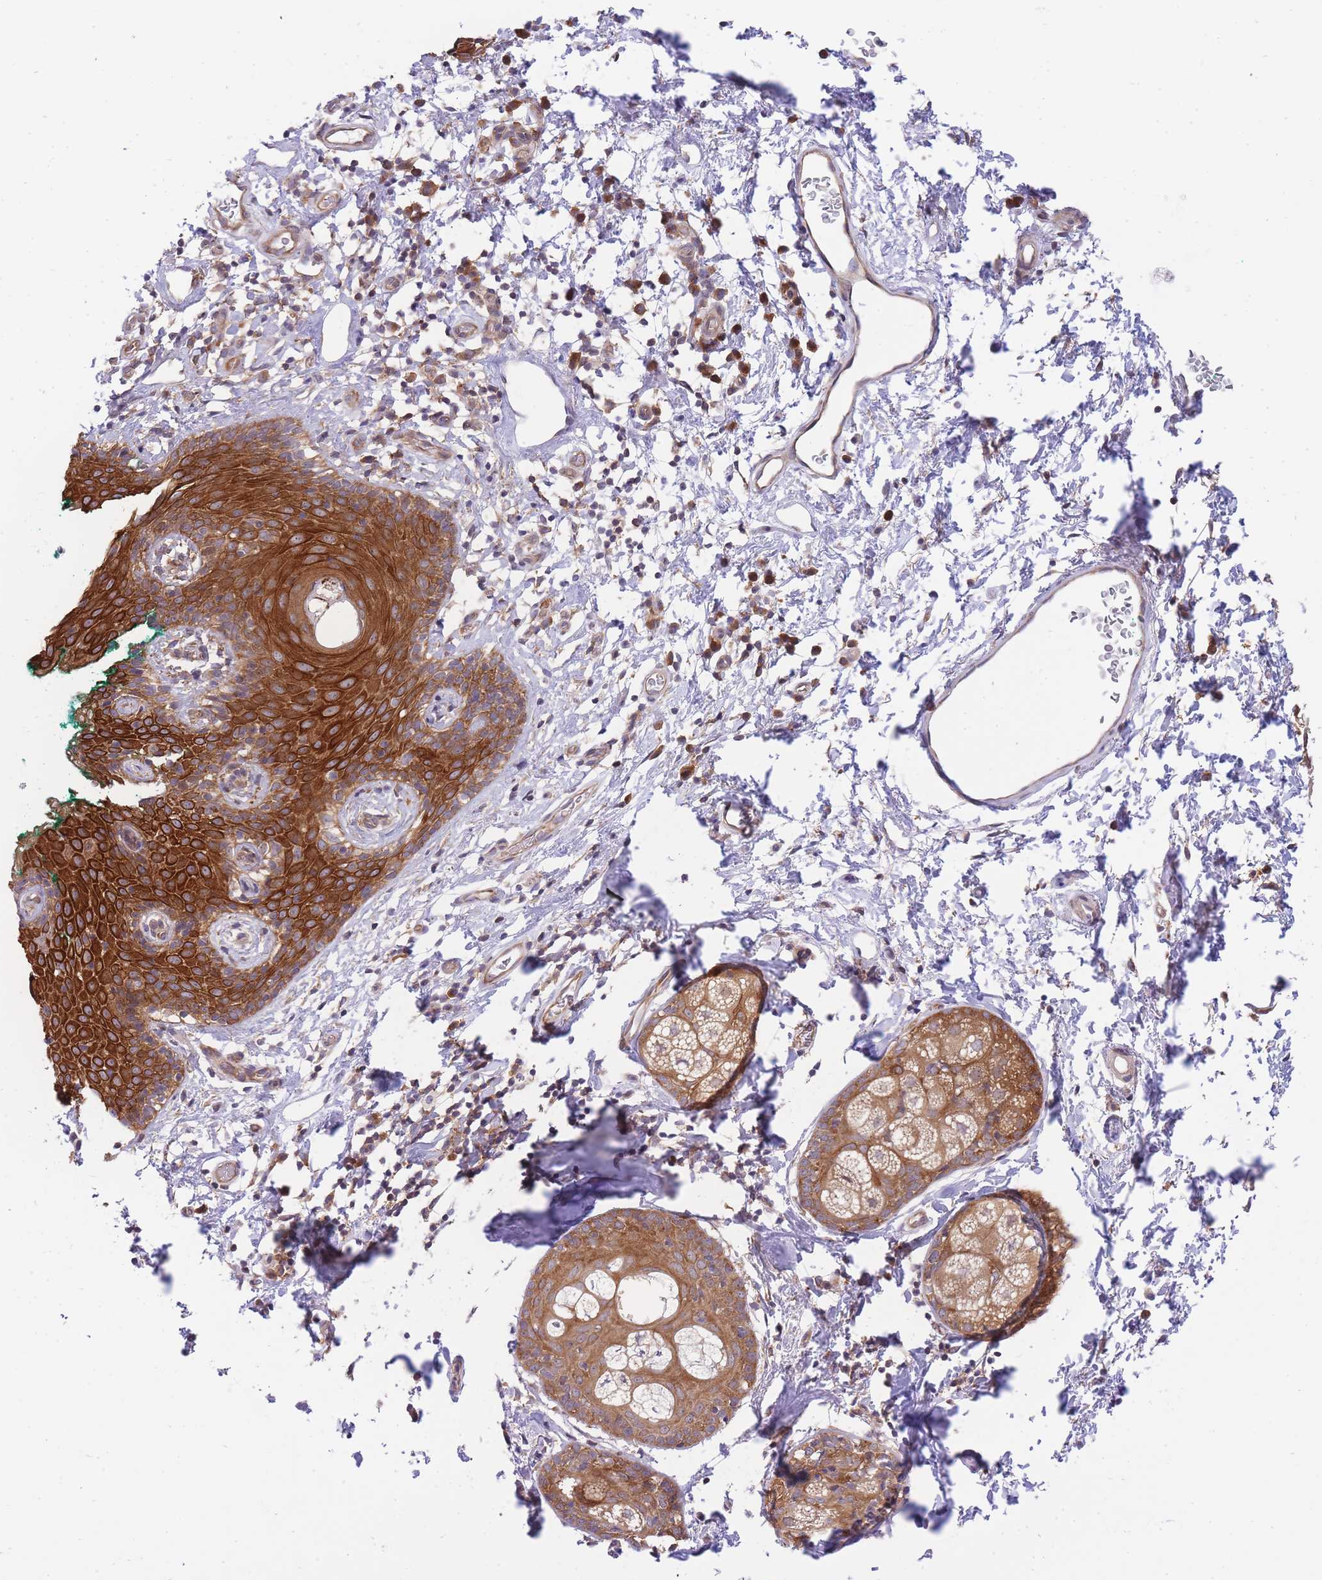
{"staining": {"intensity": "strong", "quantity": ">75%", "location": "cytoplasmic/membranous"}, "tissue": "skin", "cell_type": "Epidermal cells", "image_type": "normal", "snomed": [{"axis": "morphology", "description": "Normal tissue, NOS"}, {"axis": "topography", "description": "Vulva"}], "caption": "Immunohistochemical staining of normal human skin shows strong cytoplasmic/membranous protein staining in about >75% of epidermal cells. (brown staining indicates protein expression, while blue staining denotes nuclei).", "gene": "EIF2B2", "patient": {"sex": "female", "age": 66}}